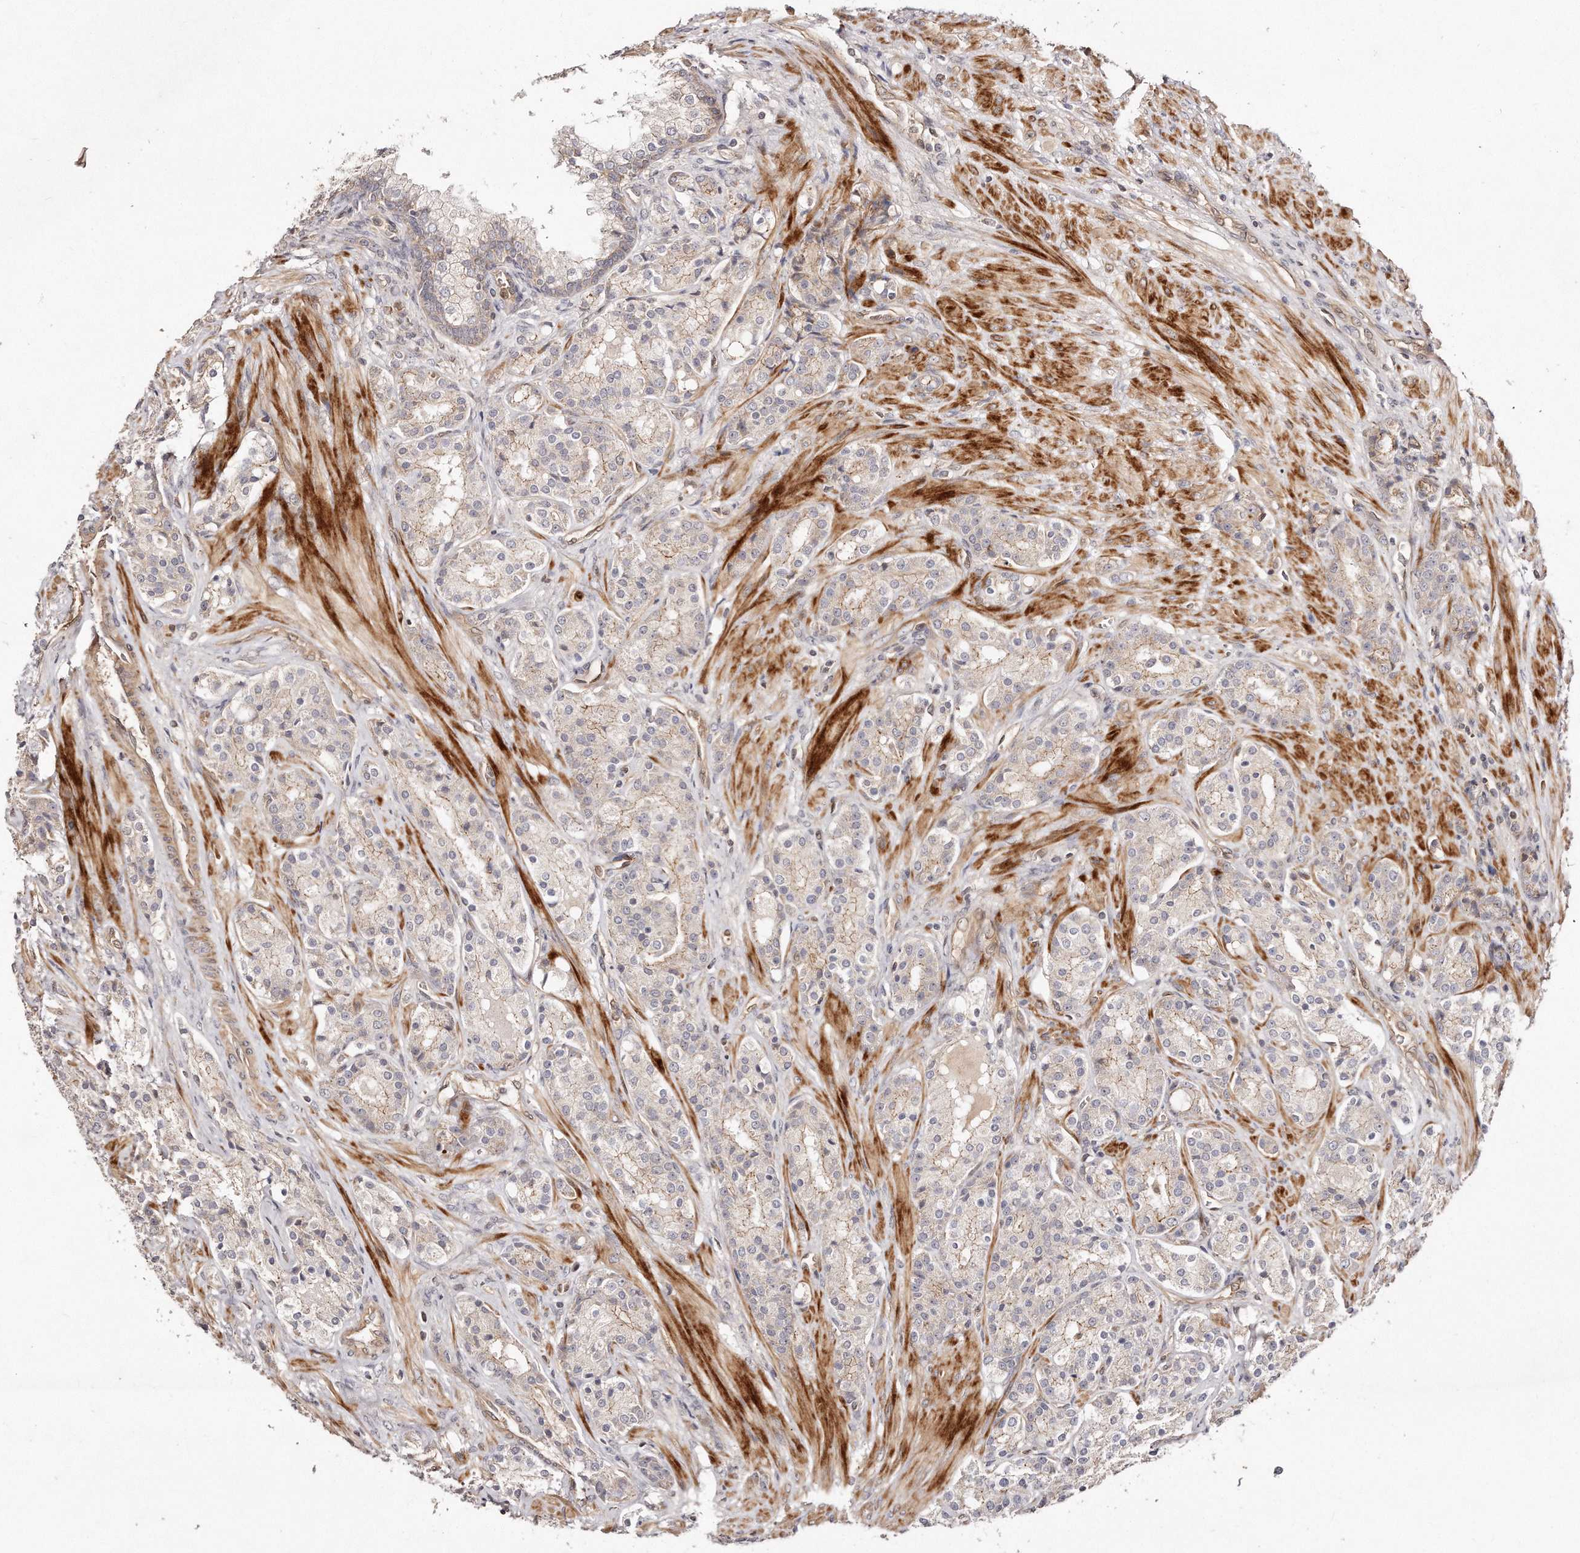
{"staining": {"intensity": "weak", "quantity": ">75%", "location": "cytoplasmic/membranous"}, "tissue": "prostate cancer", "cell_type": "Tumor cells", "image_type": "cancer", "snomed": [{"axis": "morphology", "description": "Adenocarcinoma, High grade"}, {"axis": "topography", "description": "Prostate"}], "caption": "Human prostate cancer stained with a brown dye shows weak cytoplasmic/membranous positive expression in about >75% of tumor cells.", "gene": "GBP4", "patient": {"sex": "male", "age": 60}}